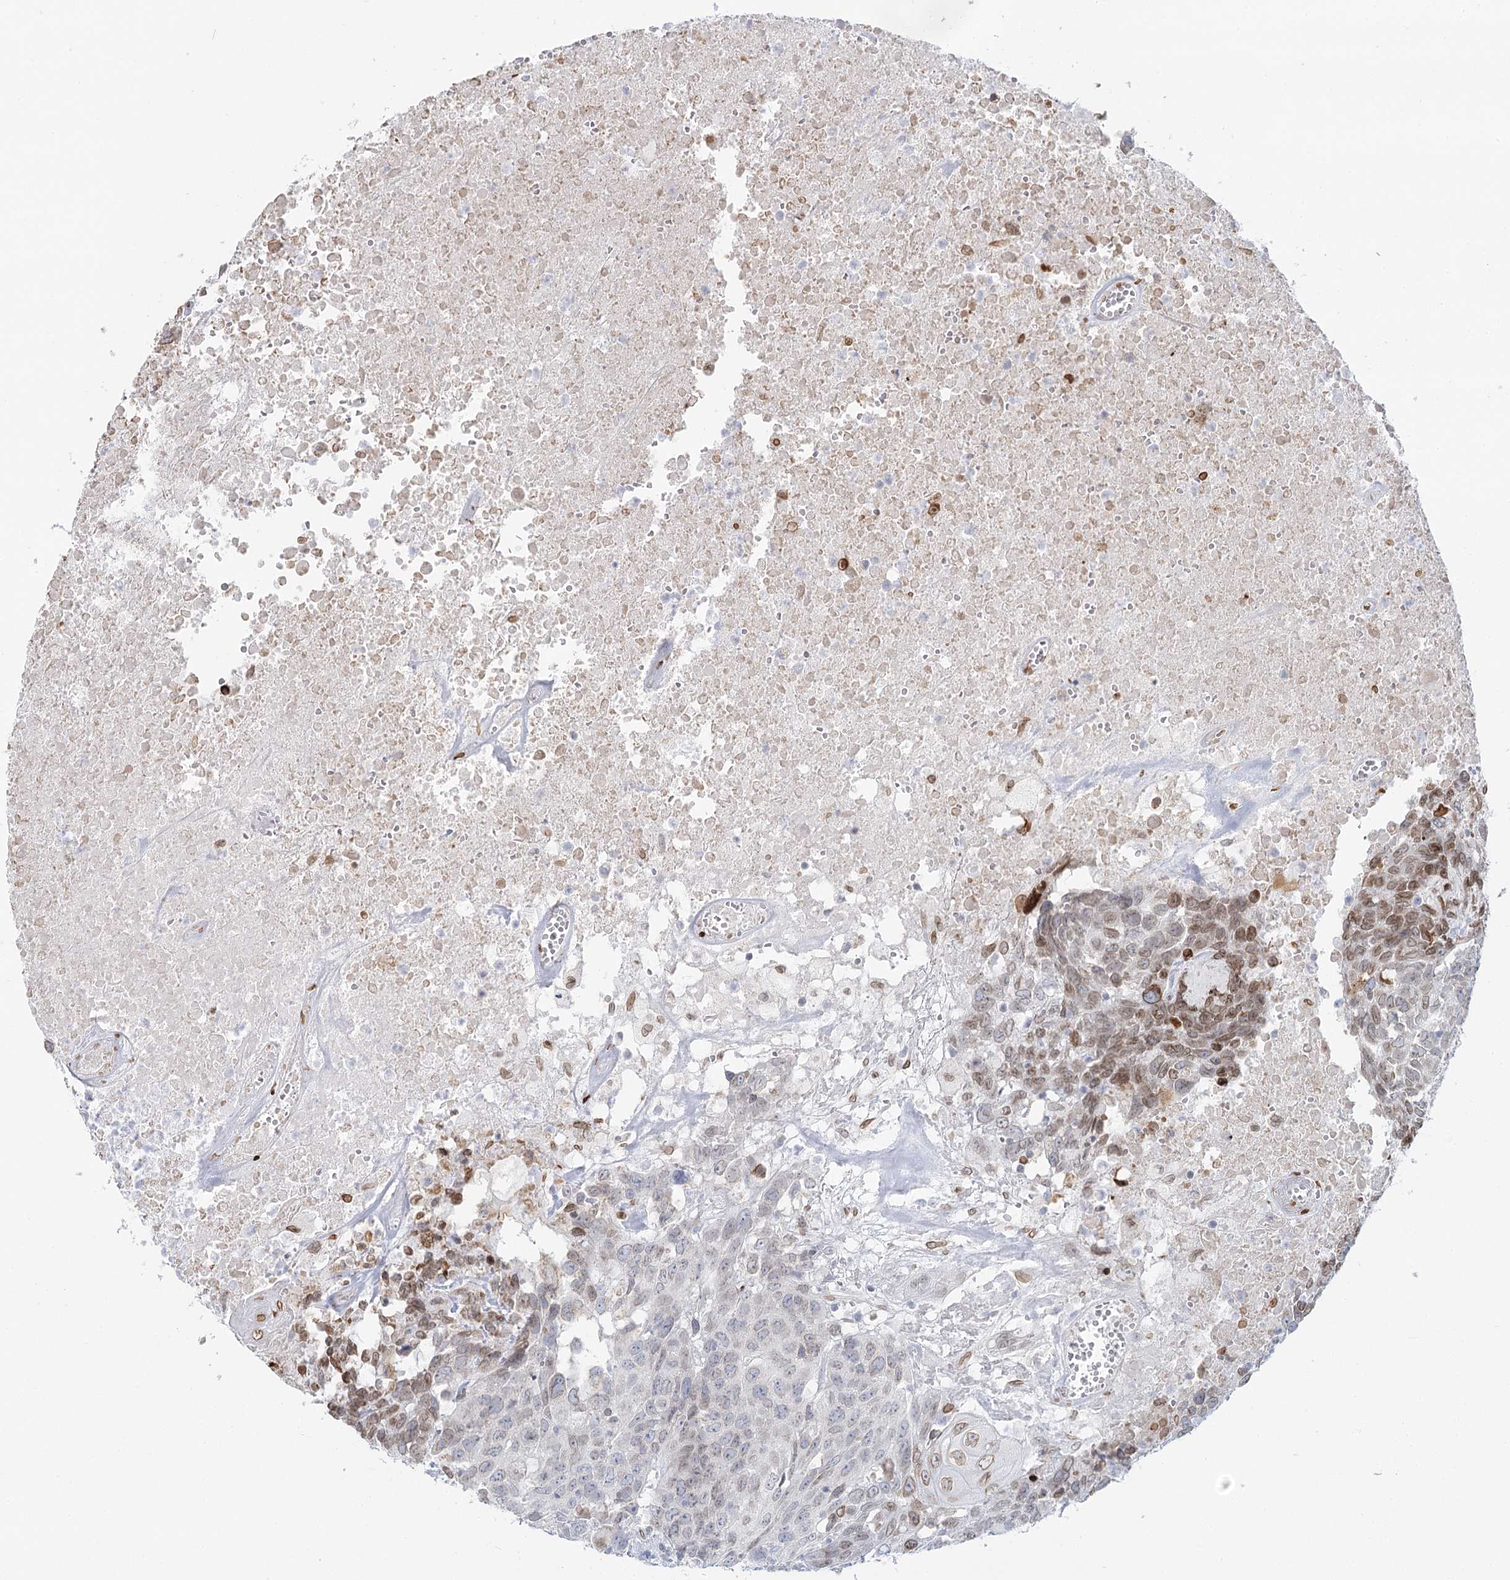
{"staining": {"intensity": "moderate", "quantity": "25%-75%", "location": "cytoplasmic/membranous,nuclear"}, "tissue": "head and neck cancer", "cell_type": "Tumor cells", "image_type": "cancer", "snomed": [{"axis": "morphology", "description": "Squamous cell carcinoma, NOS"}, {"axis": "topography", "description": "Head-Neck"}], "caption": "Immunohistochemistry micrograph of neoplastic tissue: human head and neck cancer (squamous cell carcinoma) stained using immunohistochemistry reveals medium levels of moderate protein expression localized specifically in the cytoplasmic/membranous and nuclear of tumor cells, appearing as a cytoplasmic/membranous and nuclear brown color.", "gene": "VWA5A", "patient": {"sex": "male", "age": 66}}